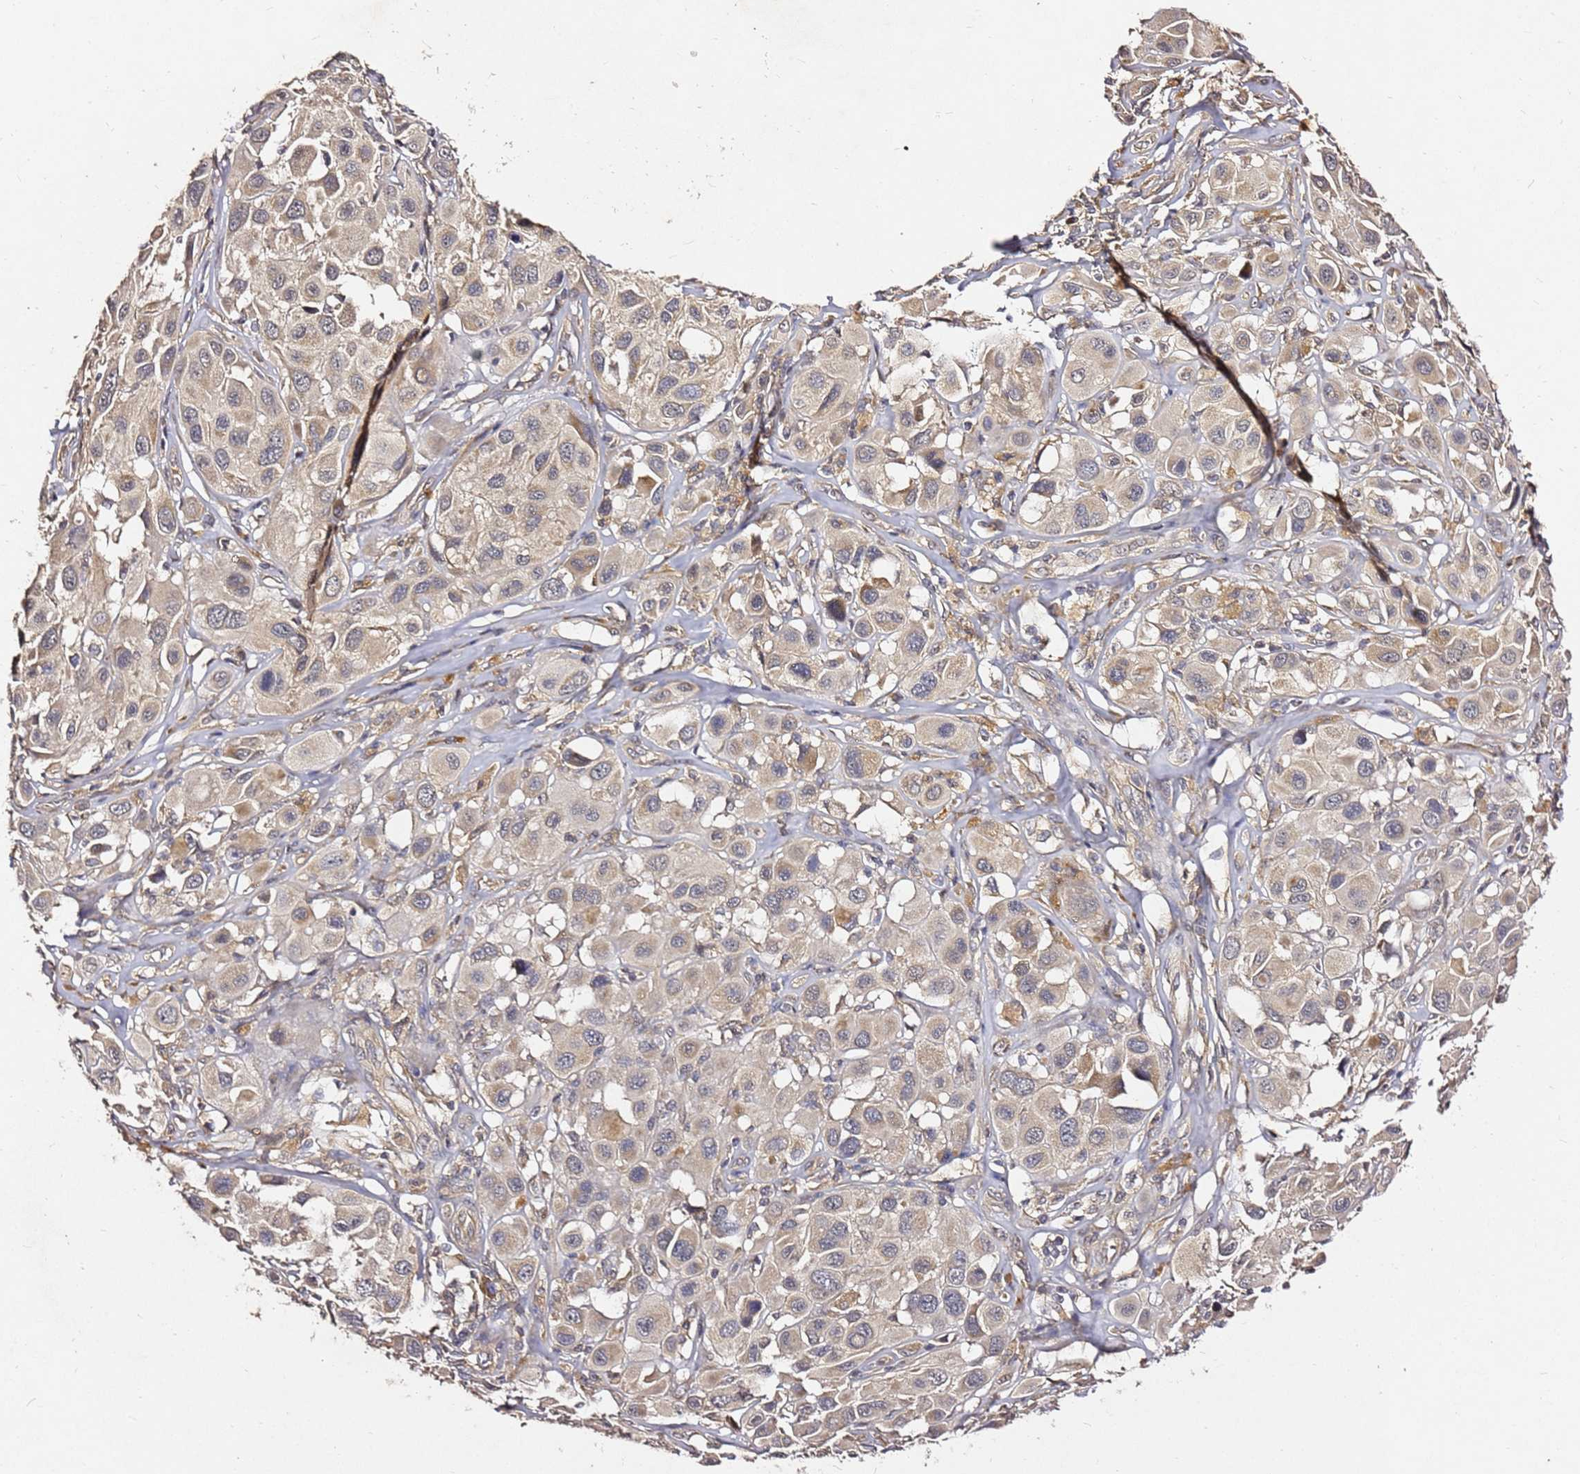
{"staining": {"intensity": "weak", "quantity": "<25%", "location": "cytoplasmic/membranous"}, "tissue": "melanoma", "cell_type": "Tumor cells", "image_type": "cancer", "snomed": [{"axis": "morphology", "description": "Malignant melanoma, Metastatic site"}, {"axis": "topography", "description": "Skin"}], "caption": "A high-resolution photomicrograph shows immunohistochemistry (IHC) staining of malignant melanoma (metastatic site), which displays no significant positivity in tumor cells.", "gene": "C6orf136", "patient": {"sex": "male", "age": 41}}